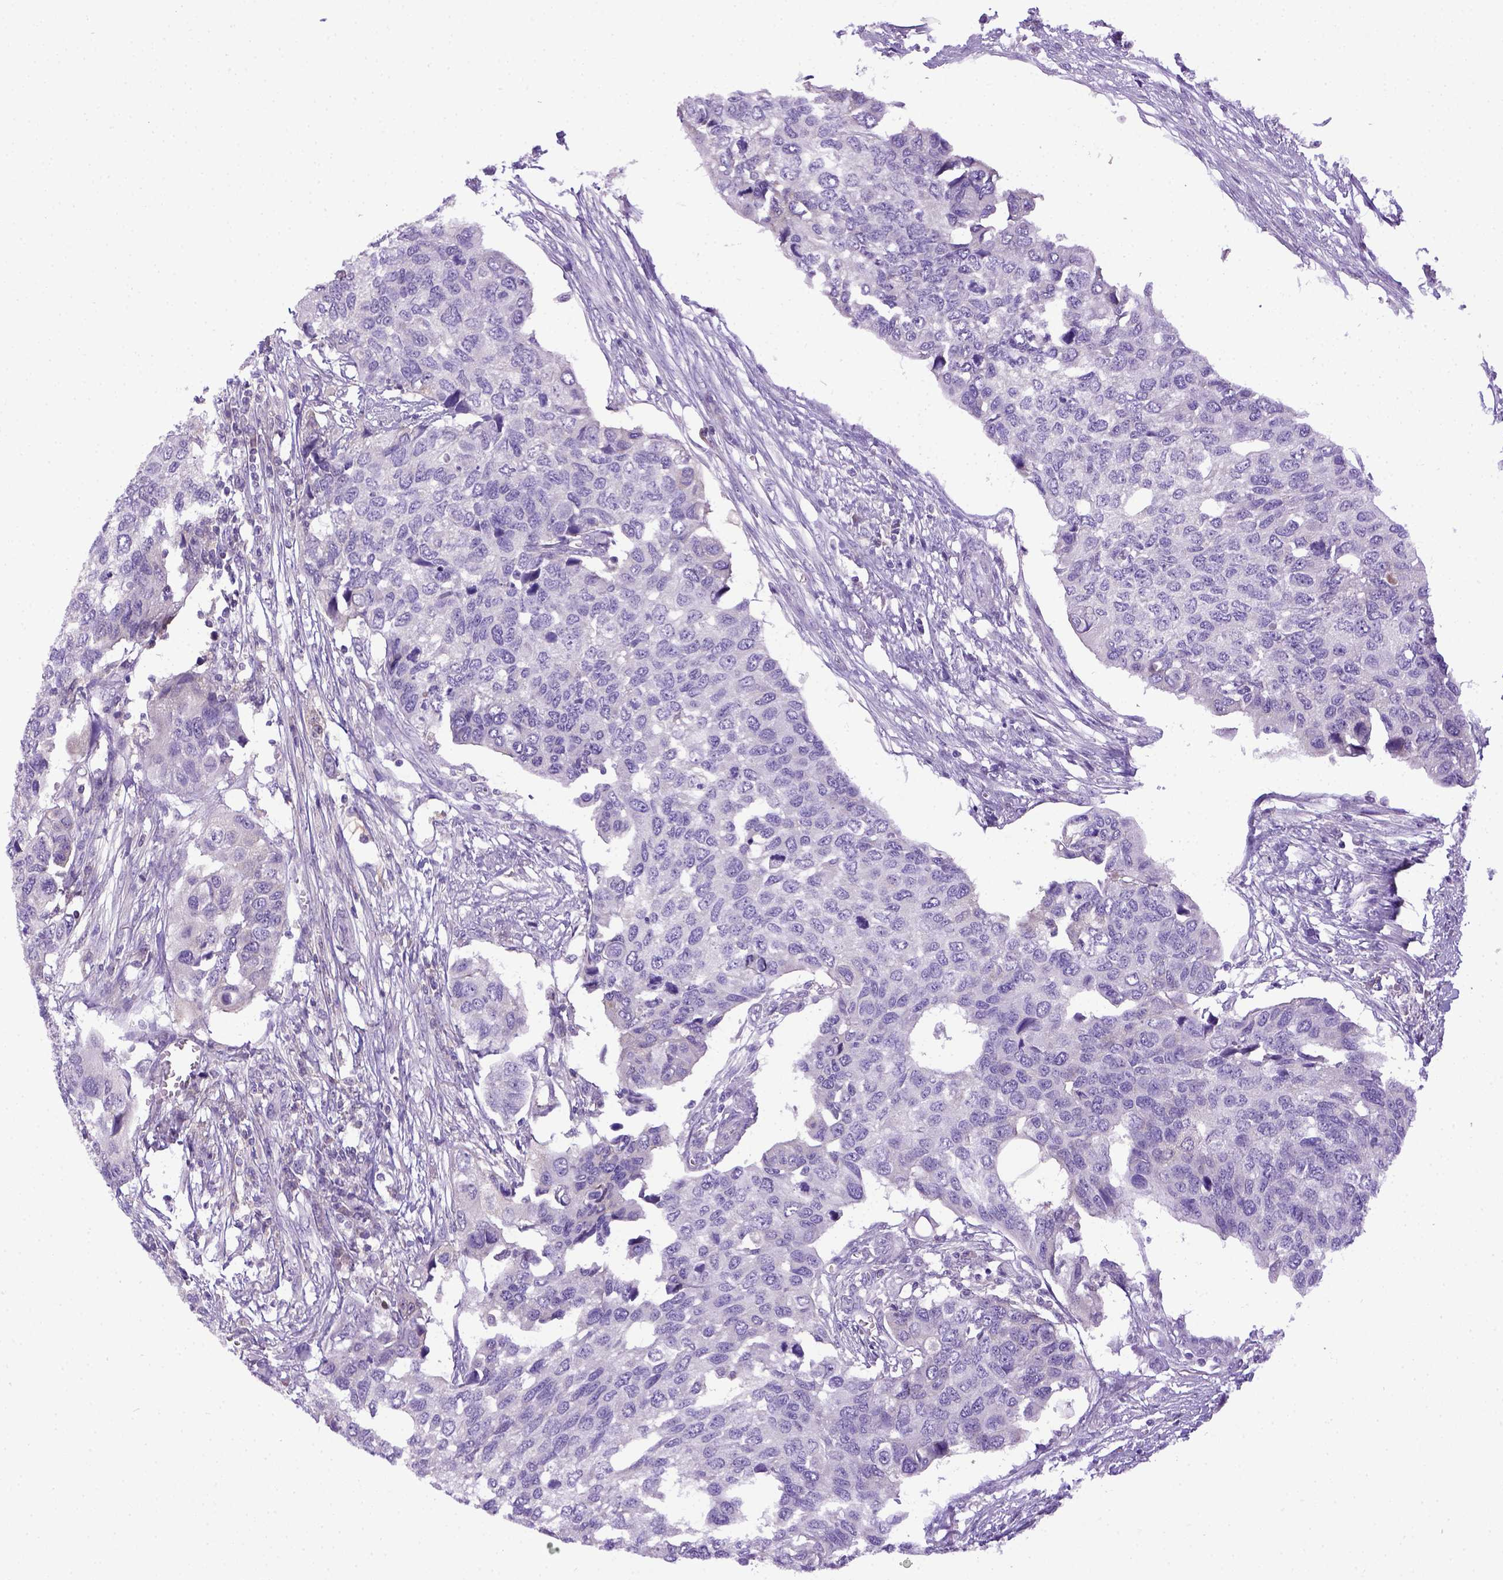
{"staining": {"intensity": "negative", "quantity": "none", "location": "none"}, "tissue": "urothelial cancer", "cell_type": "Tumor cells", "image_type": "cancer", "snomed": [{"axis": "morphology", "description": "Urothelial carcinoma, High grade"}, {"axis": "topography", "description": "Urinary bladder"}], "caption": "High magnification brightfield microscopy of high-grade urothelial carcinoma stained with DAB (brown) and counterstained with hematoxylin (blue): tumor cells show no significant expression.", "gene": "ITIH4", "patient": {"sex": "male", "age": 60}}